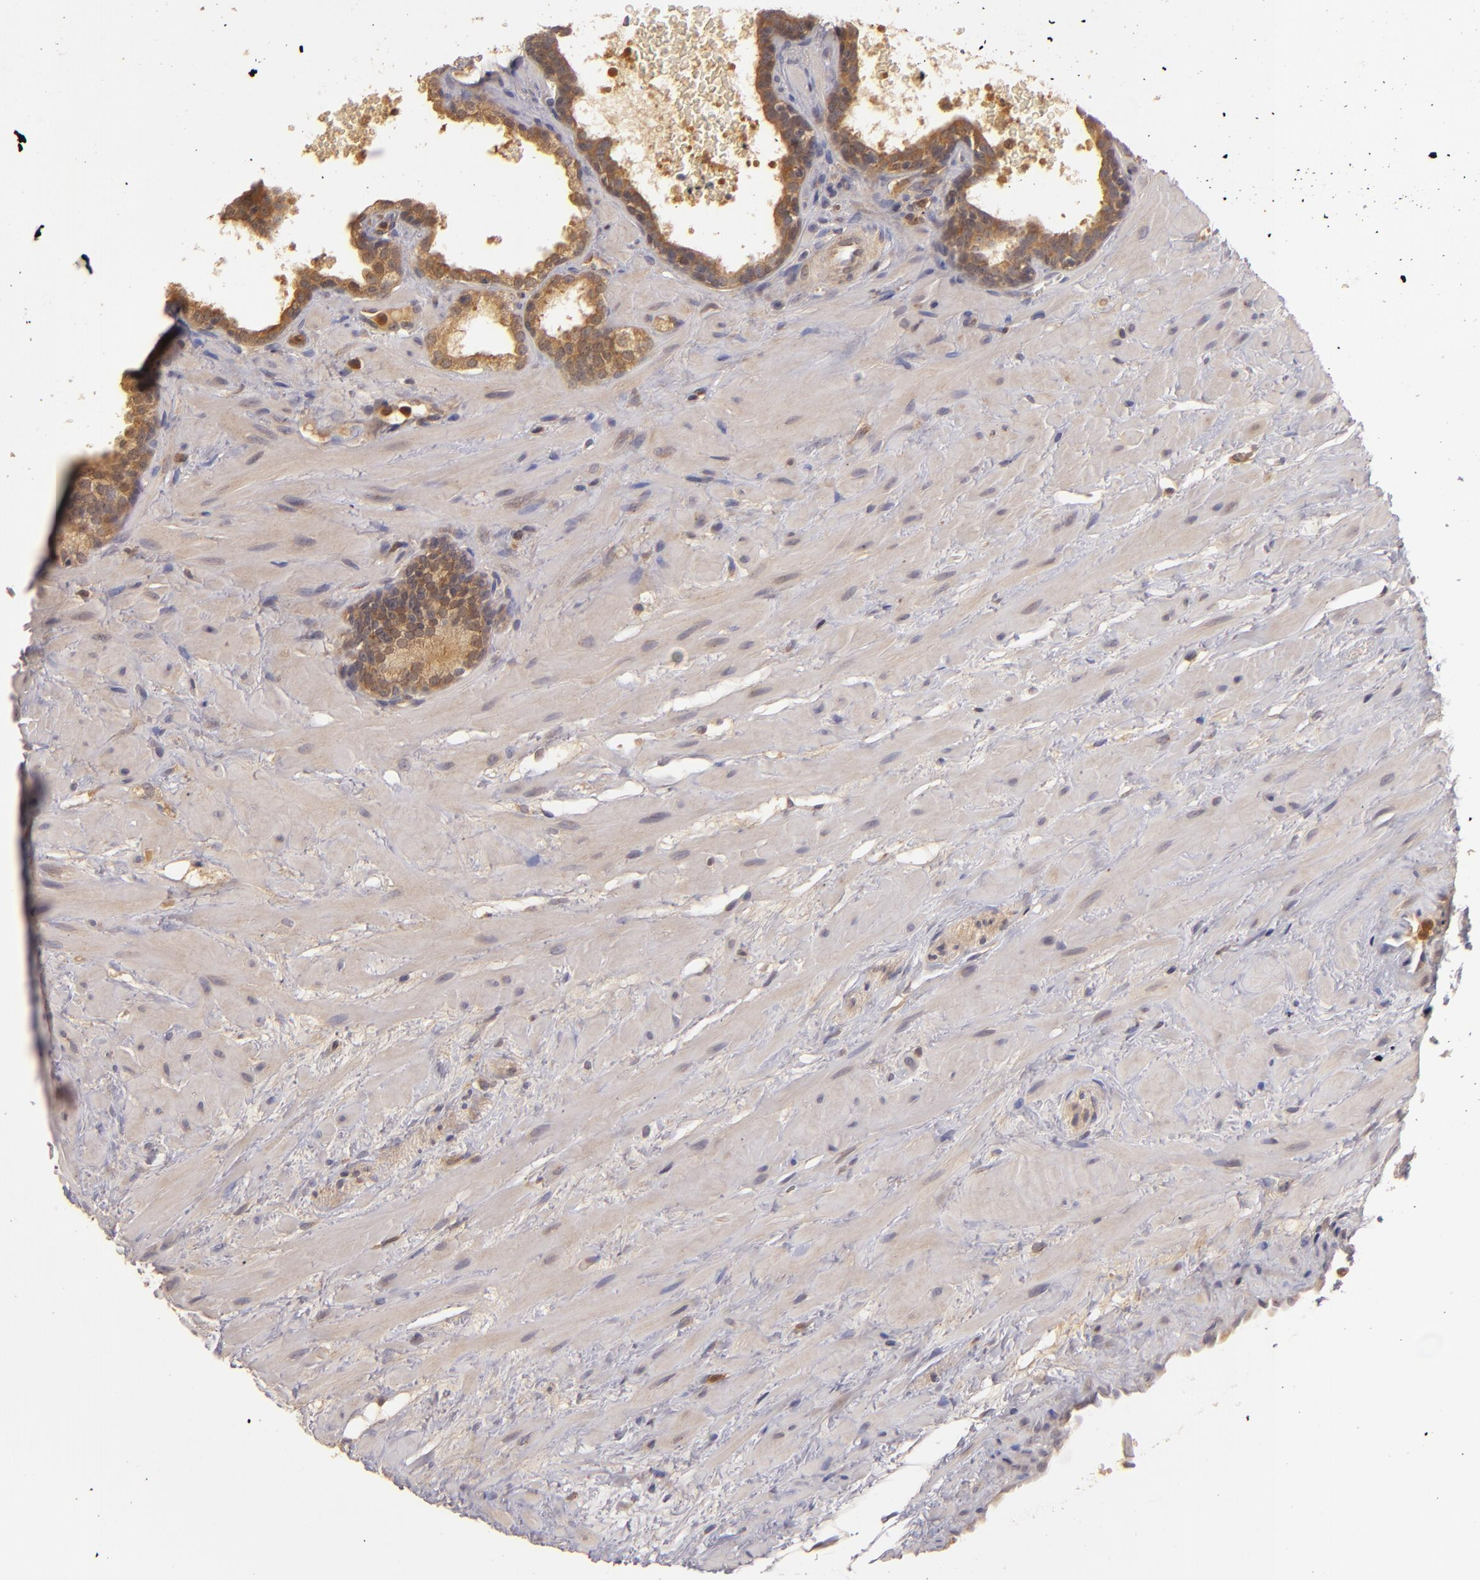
{"staining": {"intensity": "strong", "quantity": ">75%", "location": "cytoplasmic/membranous"}, "tissue": "prostate cancer", "cell_type": "Tumor cells", "image_type": "cancer", "snomed": [{"axis": "morphology", "description": "Adenocarcinoma, Low grade"}, {"axis": "topography", "description": "Prostate"}], "caption": "Prostate cancer tissue demonstrates strong cytoplasmic/membranous expression in about >75% of tumor cells, visualized by immunohistochemistry.", "gene": "PRKCD", "patient": {"sex": "male", "age": 57}}